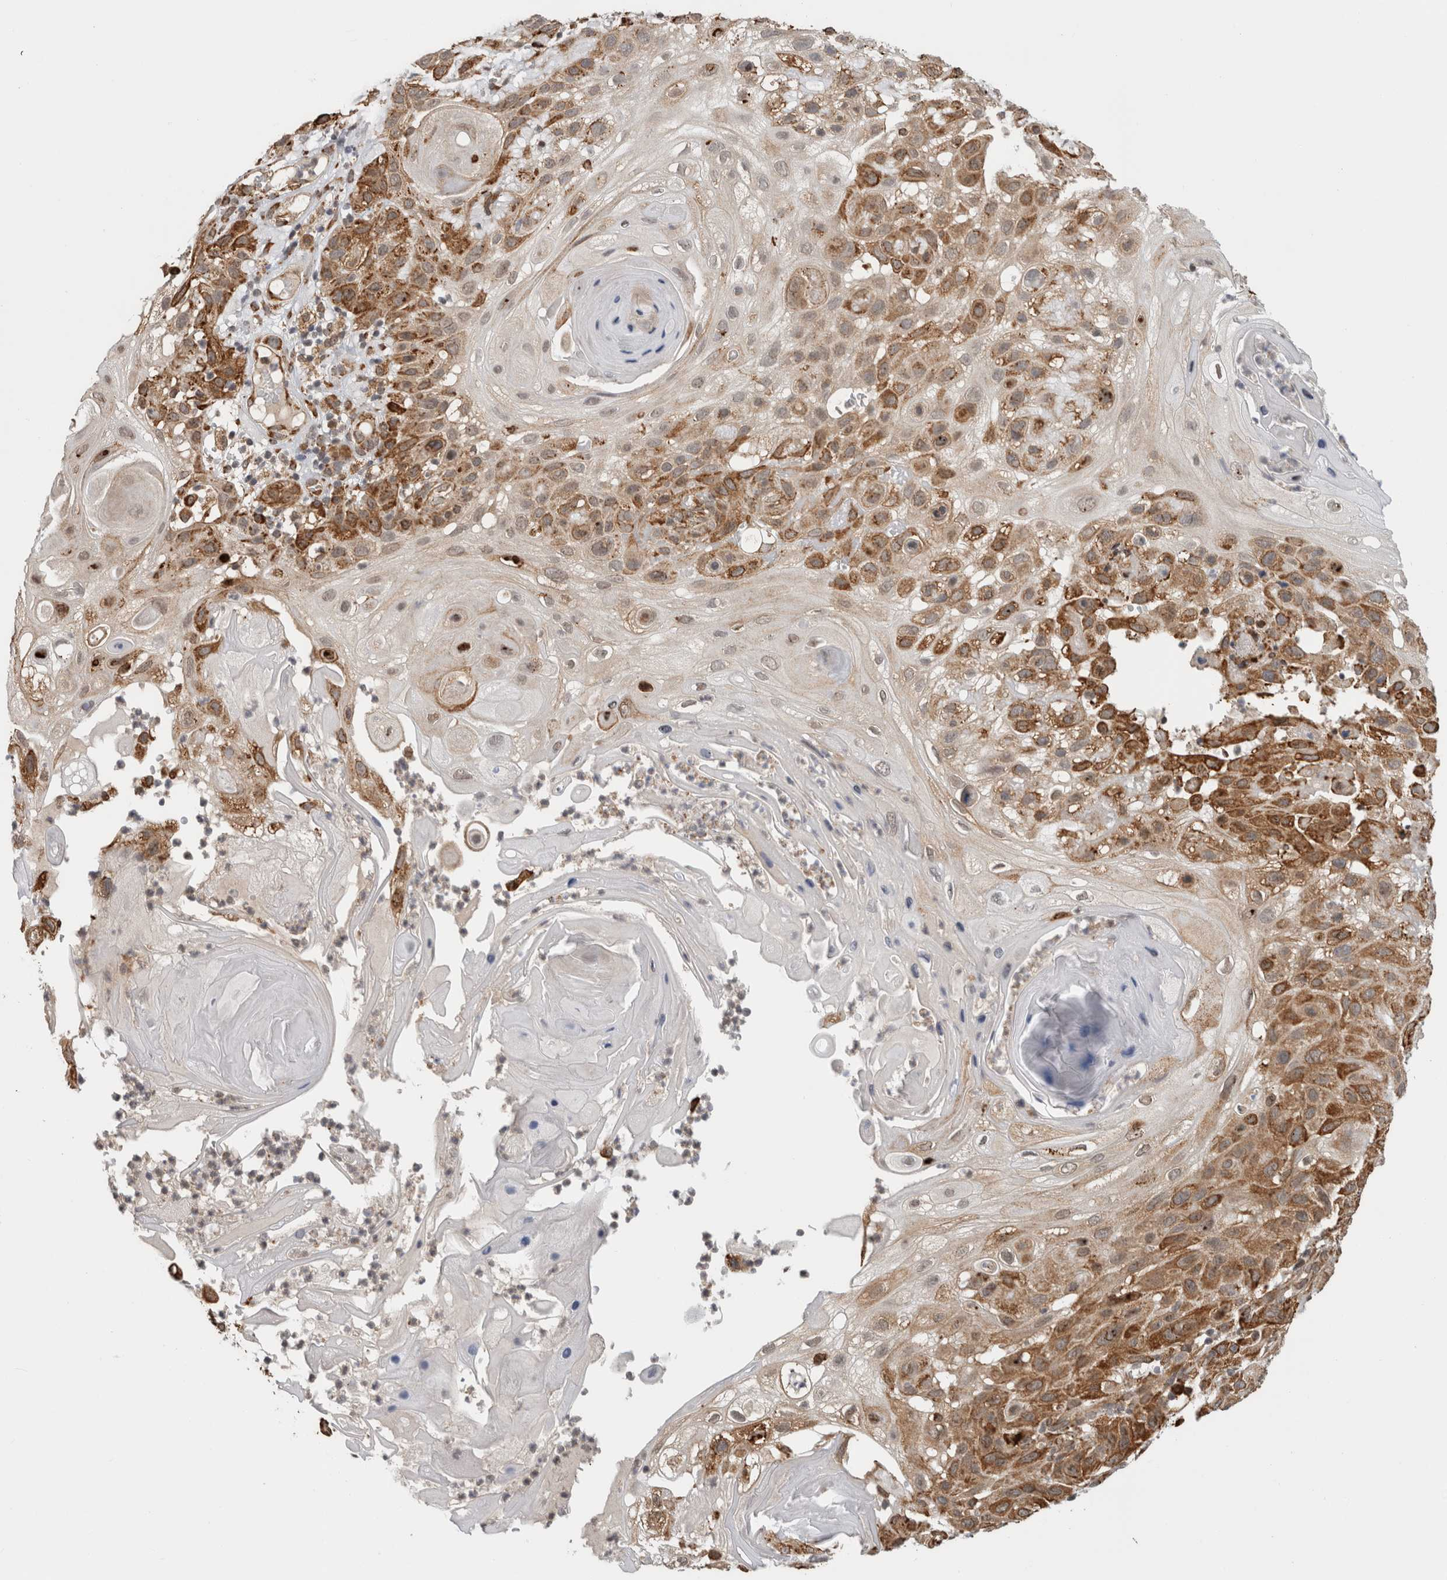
{"staining": {"intensity": "moderate", "quantity": ">75%", "location": "cytoplasmic/membranous"}, "tissue": "skin cancer", "cell_type": "Tumor cells", "image_type": "cancer", "snomed": [{"axis": "morphology", "description": "Normal tissue, NOS"}, {"axis": "morphology", "description": "Squamous cell carcinoma, NOS"}, {"axis": "topography", "description": "Skin"}], "caption": "IHC of human squamous cell carcinoma (skin) exhibits medium levels of moderate cytoplasmic/membranous staining in approximately >75% of tumor cells. (Brightfield microscopy of DAB IHC at high magnification).", "gene": "MS4A7", "patient": {"sex": "female", "age": 96}}